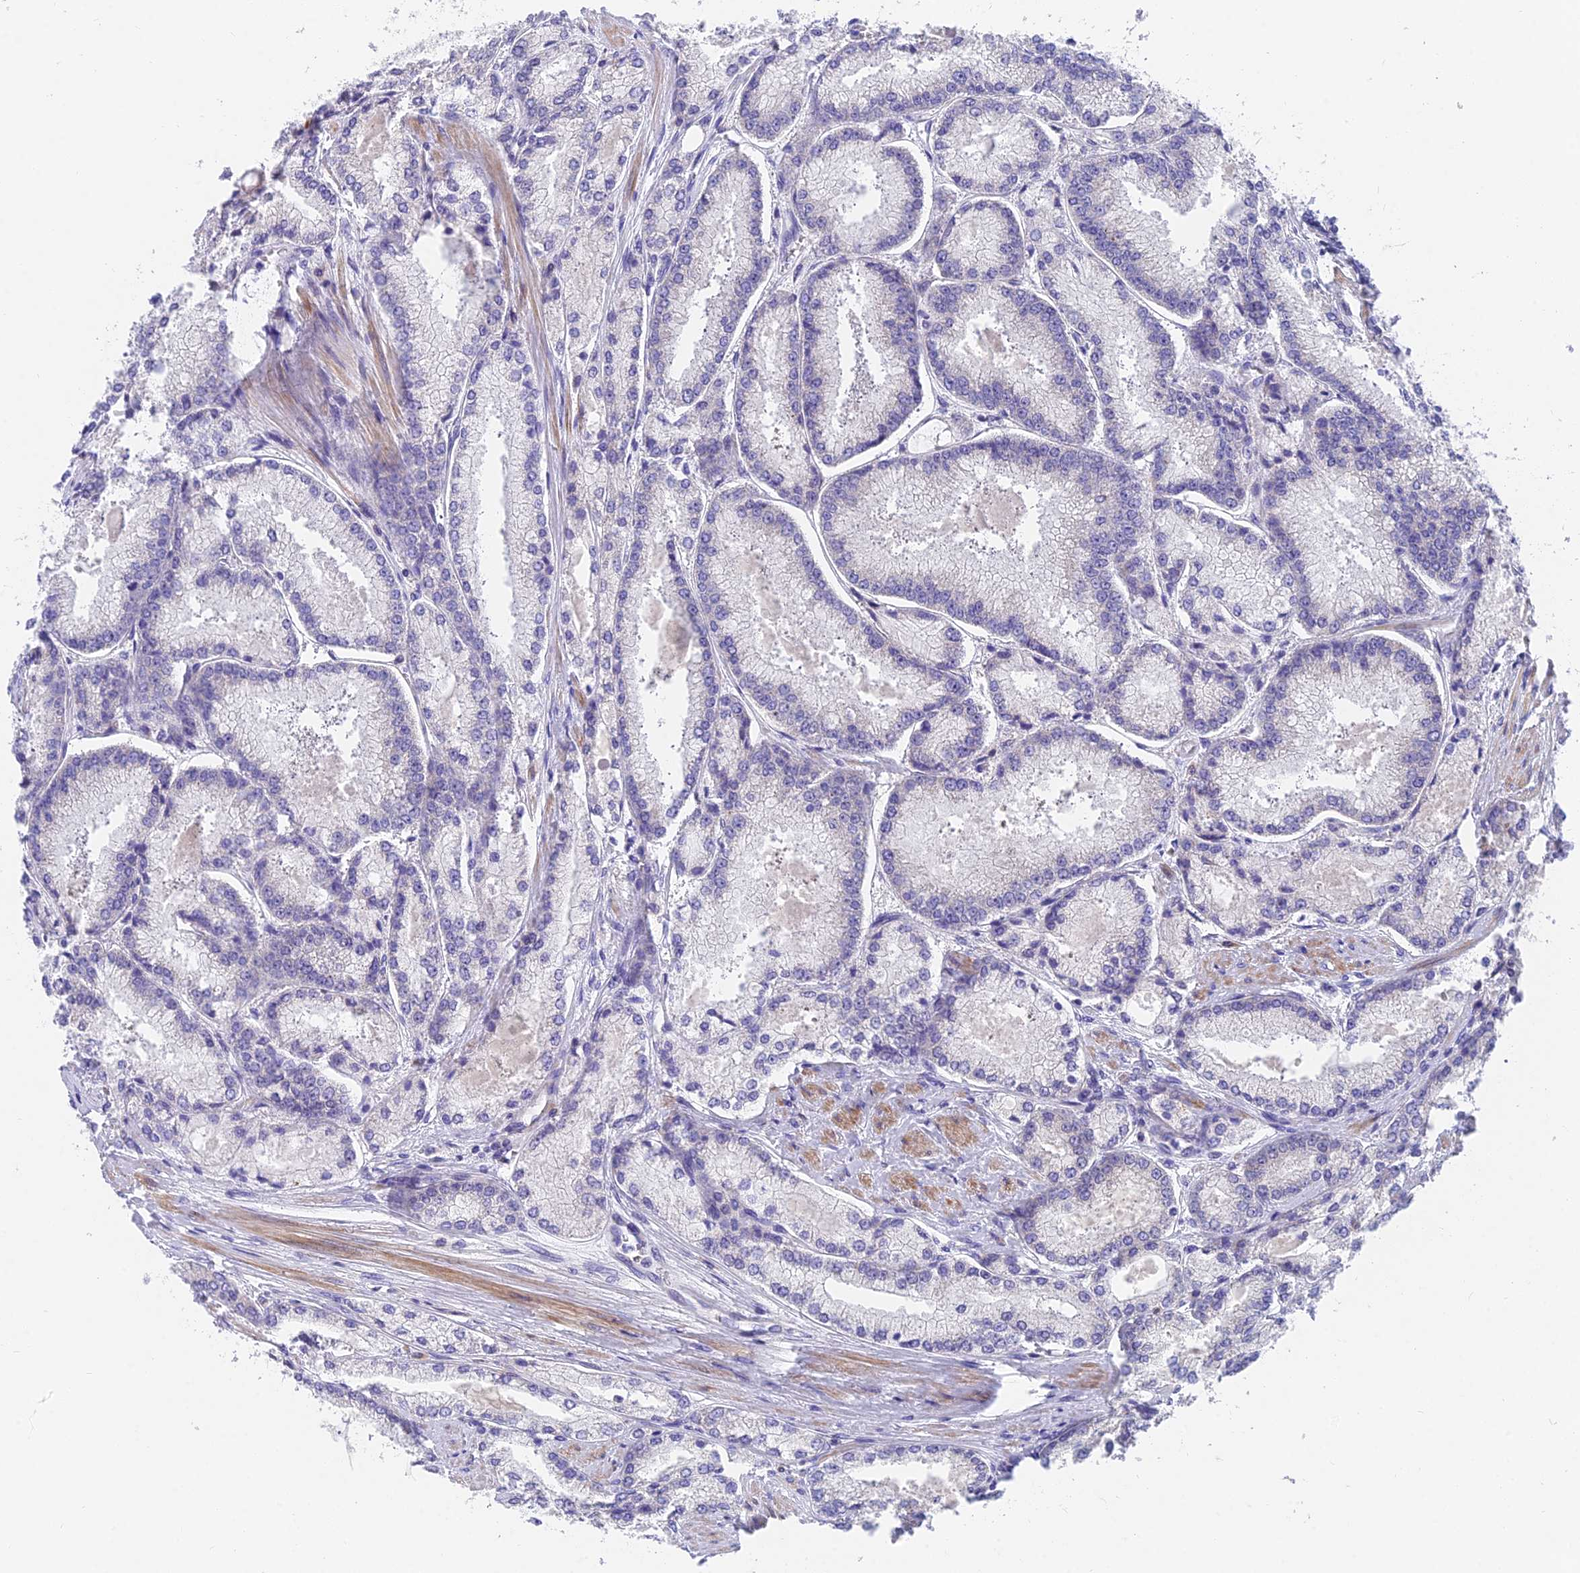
{"staining": {"intensity": "negative", "quantity": "none", "location": "none"}, "tissue": "prostate cancer", "cell_type": "Tumor cells", "image_type": "cancer", "snomed": [{"axis": "morphology", "description": "Adenocarcinoma, Low grade"}, {"axis": "topography", "description": "Prostate"}], "caption": "This is a image of immunohistochemistry staining of prostate adenocarcinoma (low-grade), which shows no positivity in tumor cells.", "gene": "MVB12A", "patient": {"sex": "male", "age": 74}}